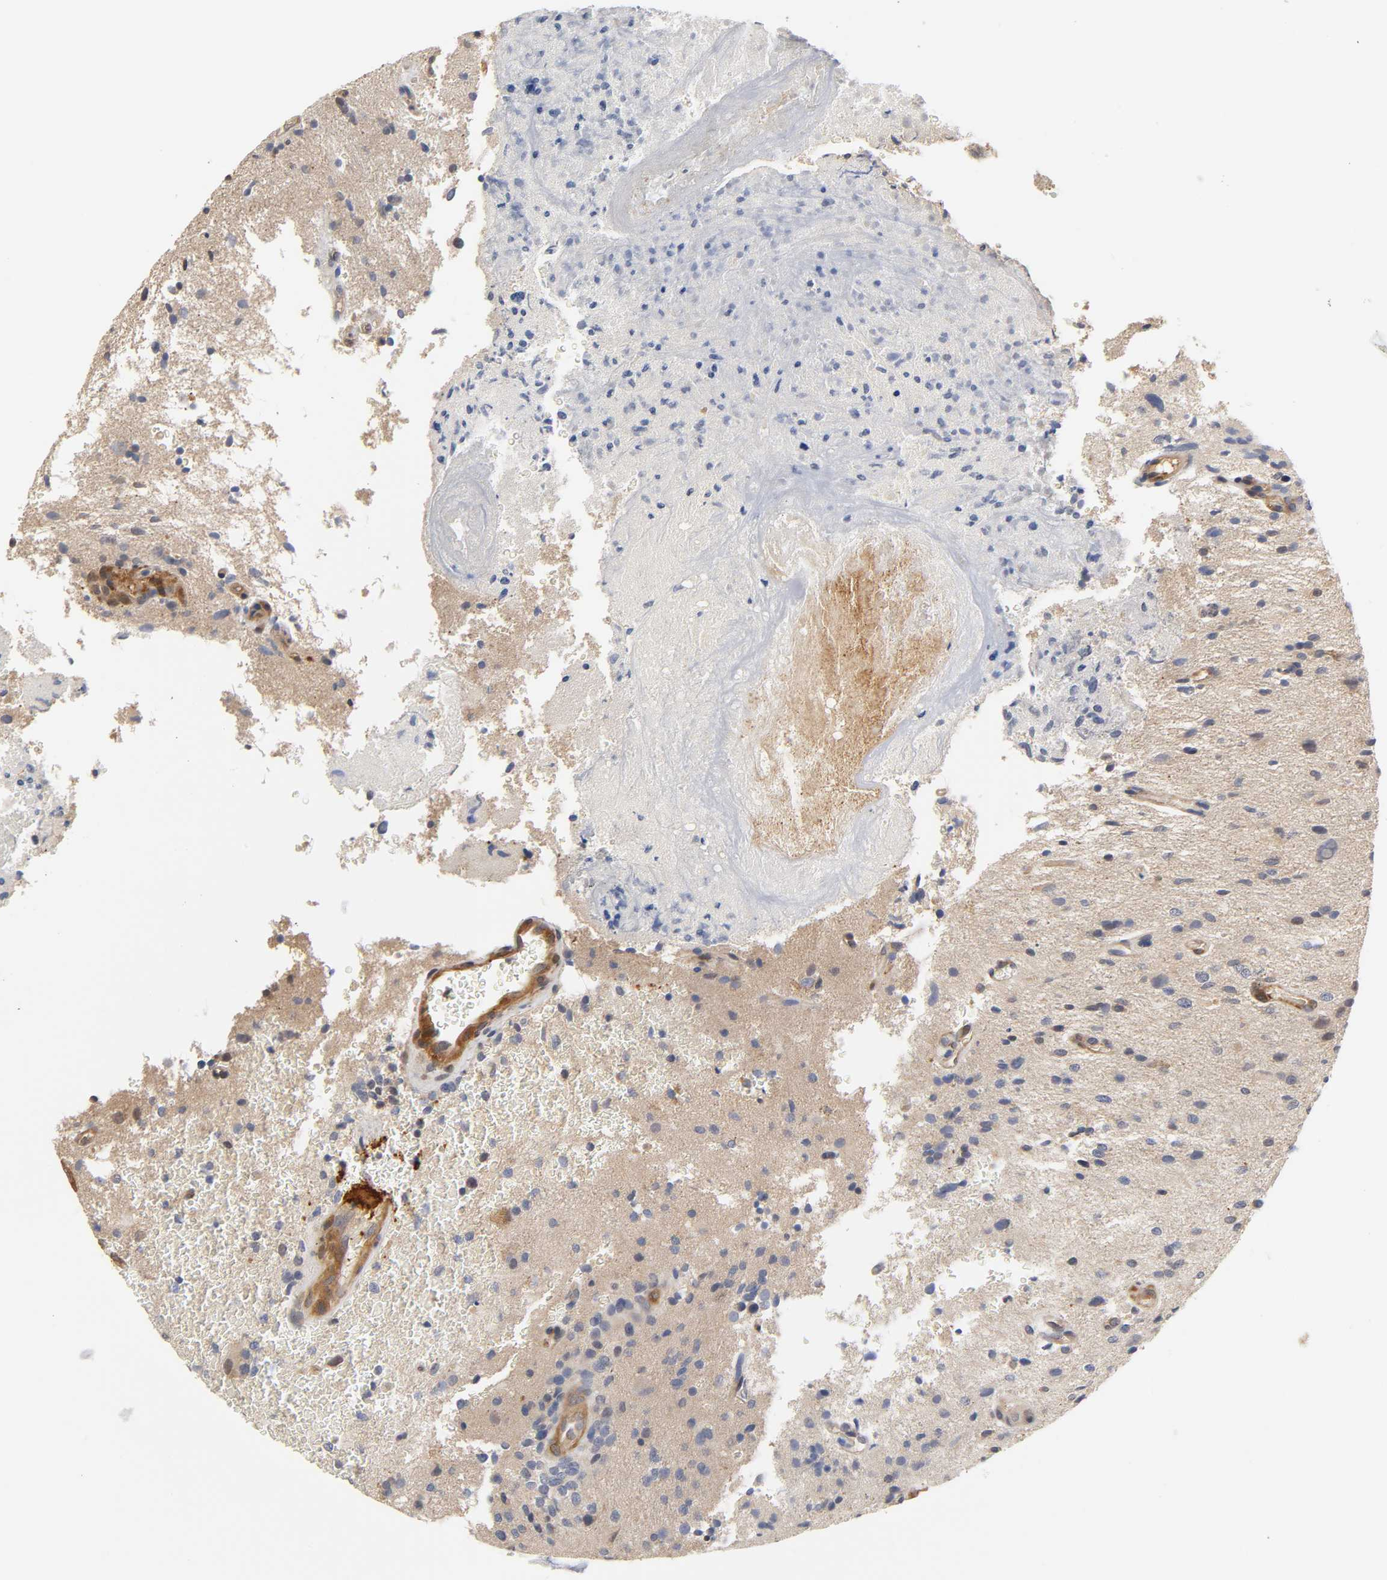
{"staining": {"intensity": "negative", "quantity": "none", "location": "none"}, "tissue": "glioma", "cell_type": "Tumor cells", "image_type": "cancer", "snomed": [{"axis": "morphology", "description": "Normal tissue, NOS"}, {"axis": "morphology", "description": "Glioma, malignant, High grade"}, {"axis": "topography", "description": "Cerebral cortex"}], "caption": "DAB (3,3'-diaminobenzidine) immunohistochemical staining of human malignant glioma (high-grade) demonstrates no significant staining in tumor cells.", "gene": "PDE5A", "patient": {"sex": "male", "age": 75}}